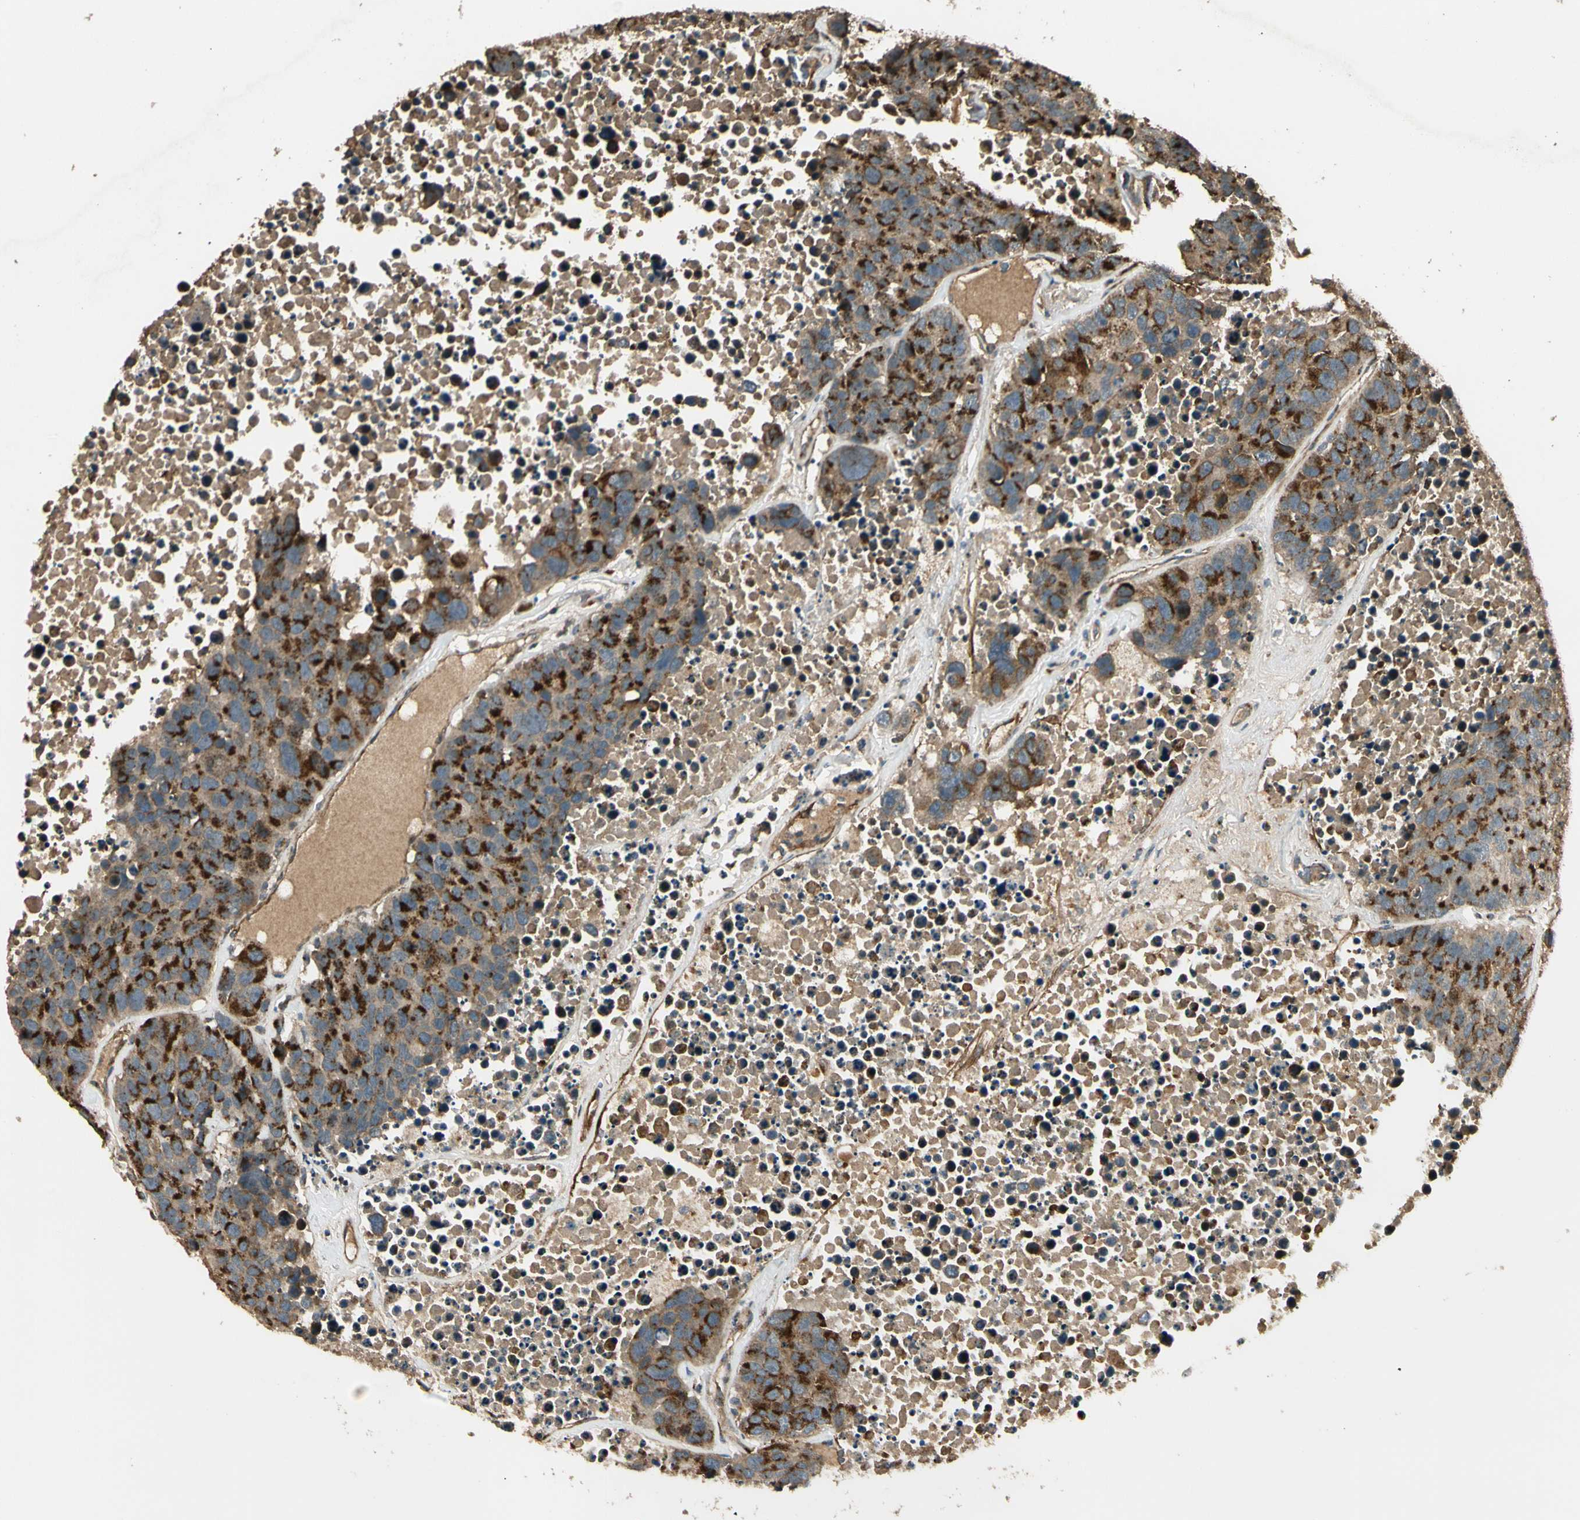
{"staining": {"intensity": "strong", "quantity": ">75%", "location": "cytoplasmic/membranous"}, "tissue": "carcinoid", "cell_type": "Tumor cells", "image_type": "cancer", "snomed": [{"axis": "morphology", "description": "Carcinoid, malignant, NOS"}, {"axis": "topography", "description": "Lung"}], "caption": "Strong cytoplasmic/membranous protein expression is seen in approximately >75% of tumor cells in malignant carcinoid. (DAB (3,3'-diaminobenzidine) = brown stain, brightfield microscopy at high magnification).", "gene": "GCK", "patient": {"sex": "male", "age": 60}}